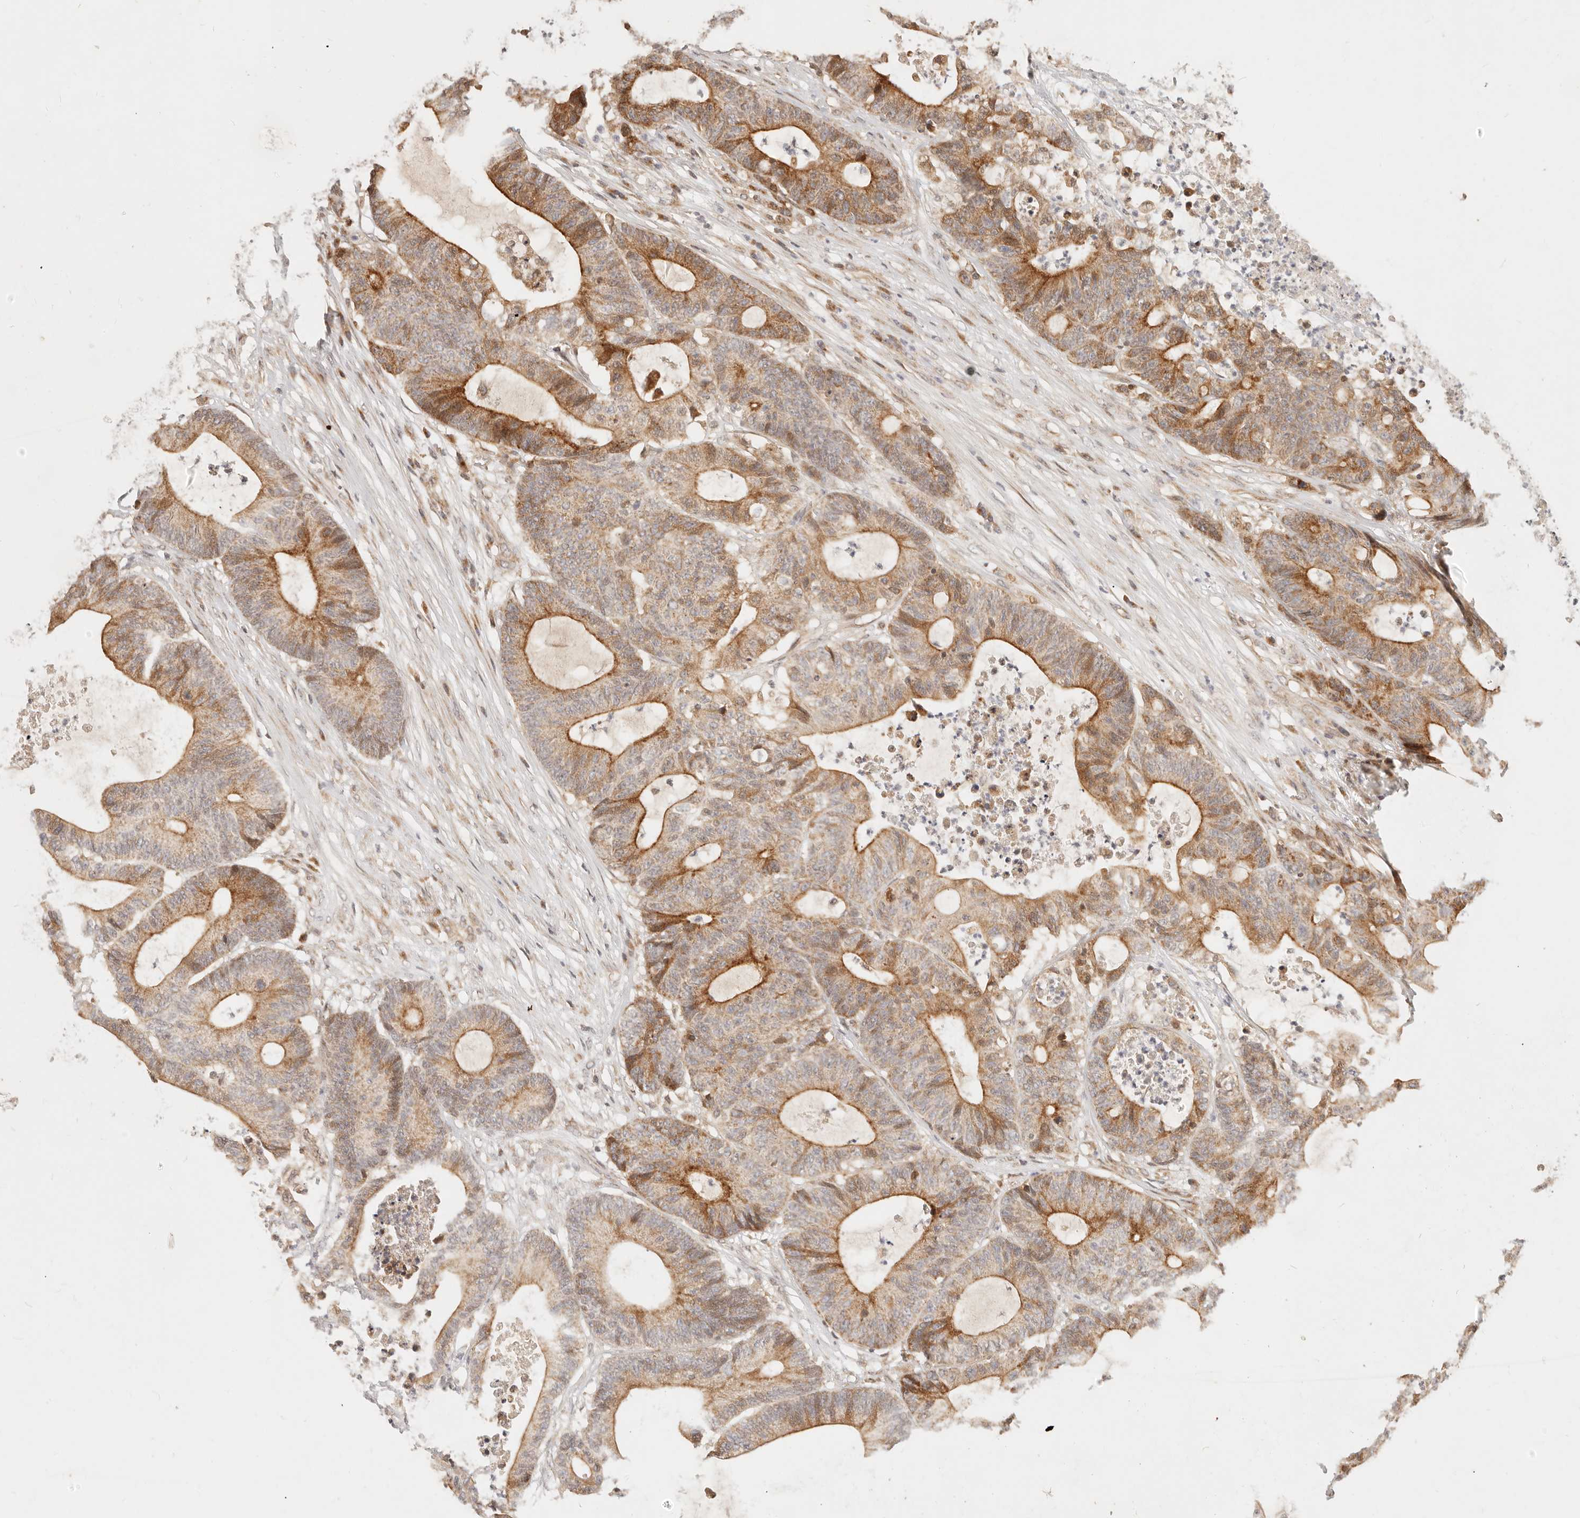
{"staining": {"intensity": "moderate", "quantity": ">75%", "location": "cytoplasmic/membranous"}, "tissue": "colorectal cancer", "cell_type": "Tumor cells", "image_type": "cancer", "snomed": [{"axis": "morphology", "description": "Adenocarcinoma, NOS"}, {"axis": "topography", "description": "Colon"}], "caption": "Moderate cytoplasmic/membranous protein expression is seen in about >75% of tumor cells in colorectal cancer (adenocarcinoma). Immunohistochemistry stains the protein in brown and the nuclei are stained blue.", "gene": "TIMM17A", "patient": {"sex": "female", "age": 84}}